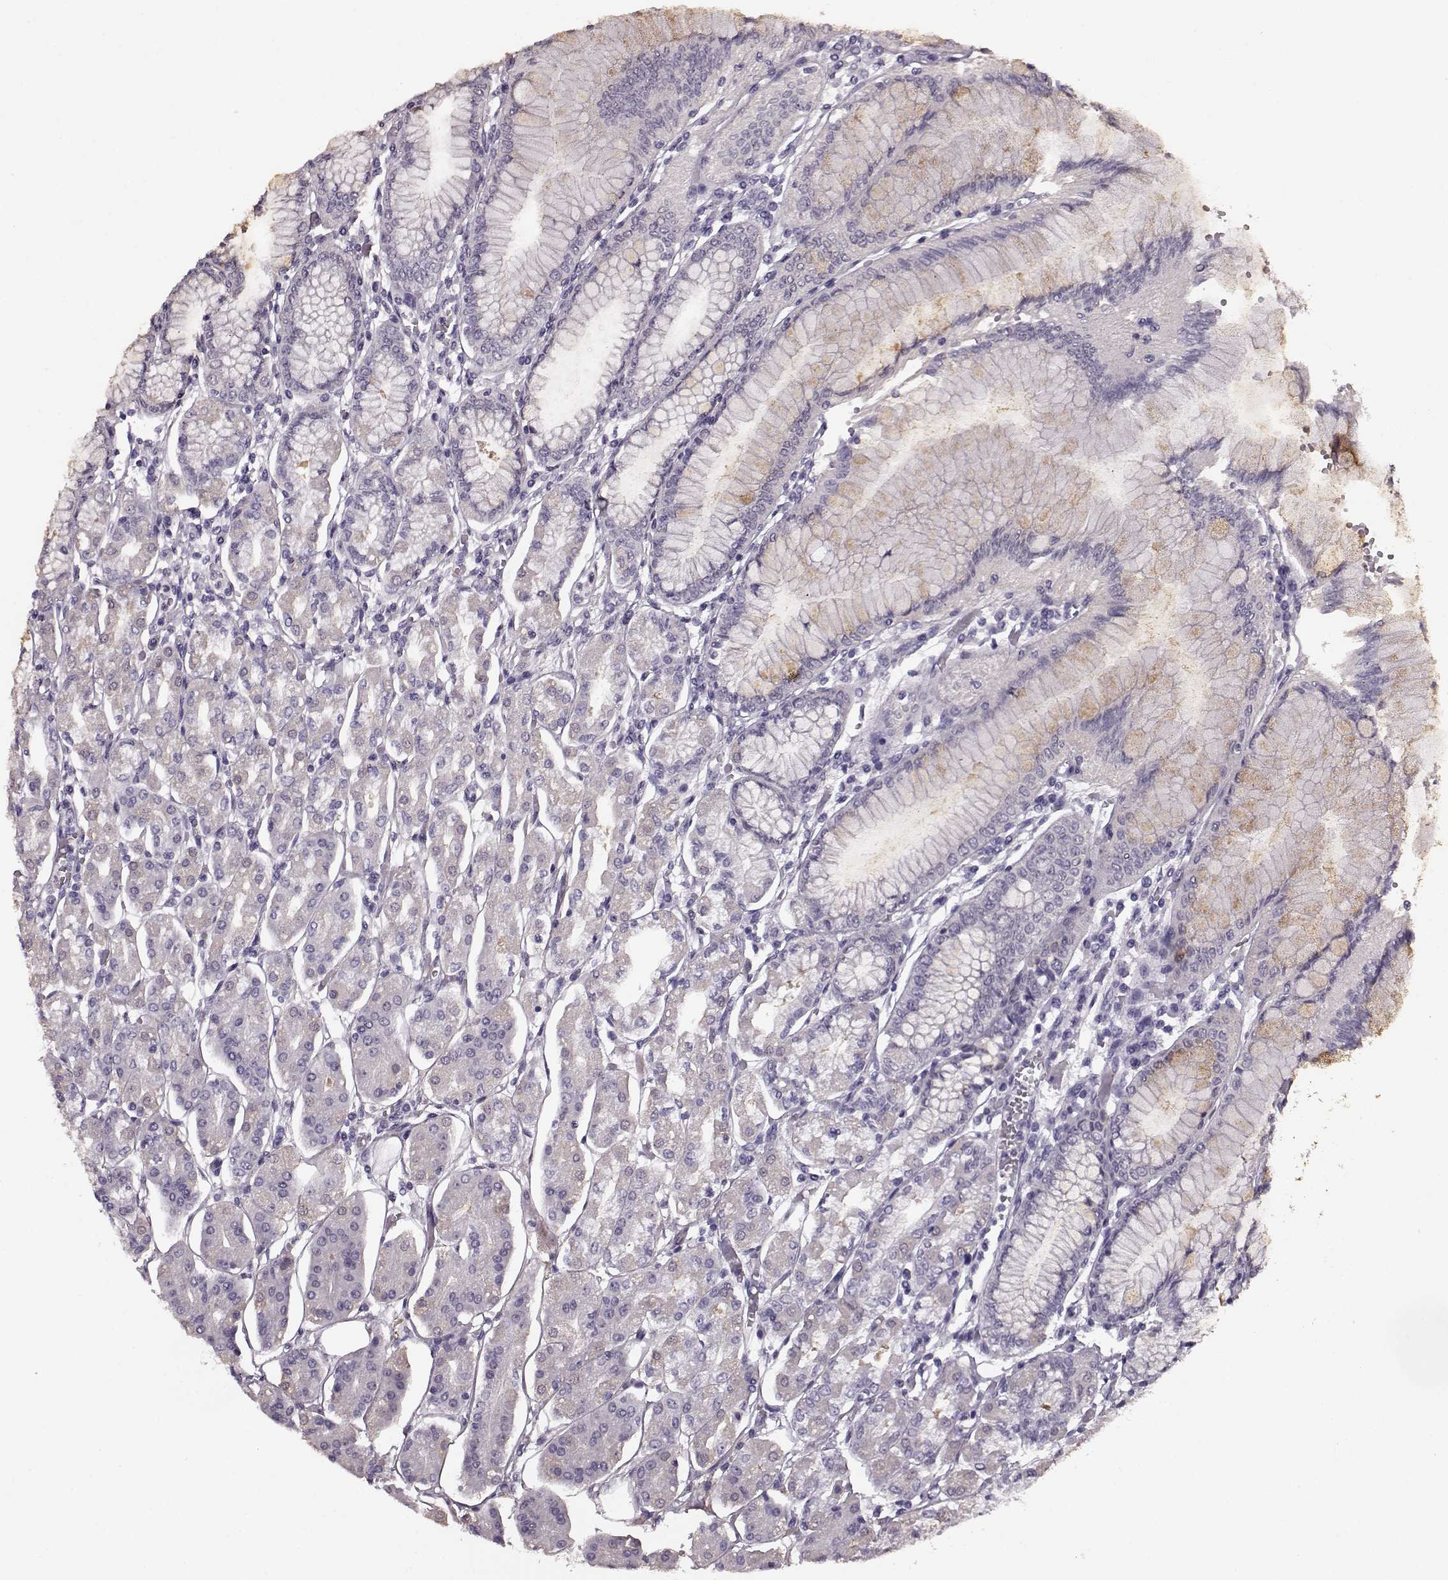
{"staining": {"intensity": "negative", "quantity": "none", "location": "none"}, "tissue": "stomach", "cell_type": "Glandular cells", "image_type": "normal", "snomed": [{"axis": "morphology", "description": "Normal tissue, NOS"}, {"axis": "topography", "description": "Skeletal muscle"}, {"axis": "topography", "description": "Stomach"}], "caption": "Stomach stained for a protein using IHC demonstrates no staining glandular cells.", "gene": "CST7", "patient": {"sex": "female", "age": 57}}